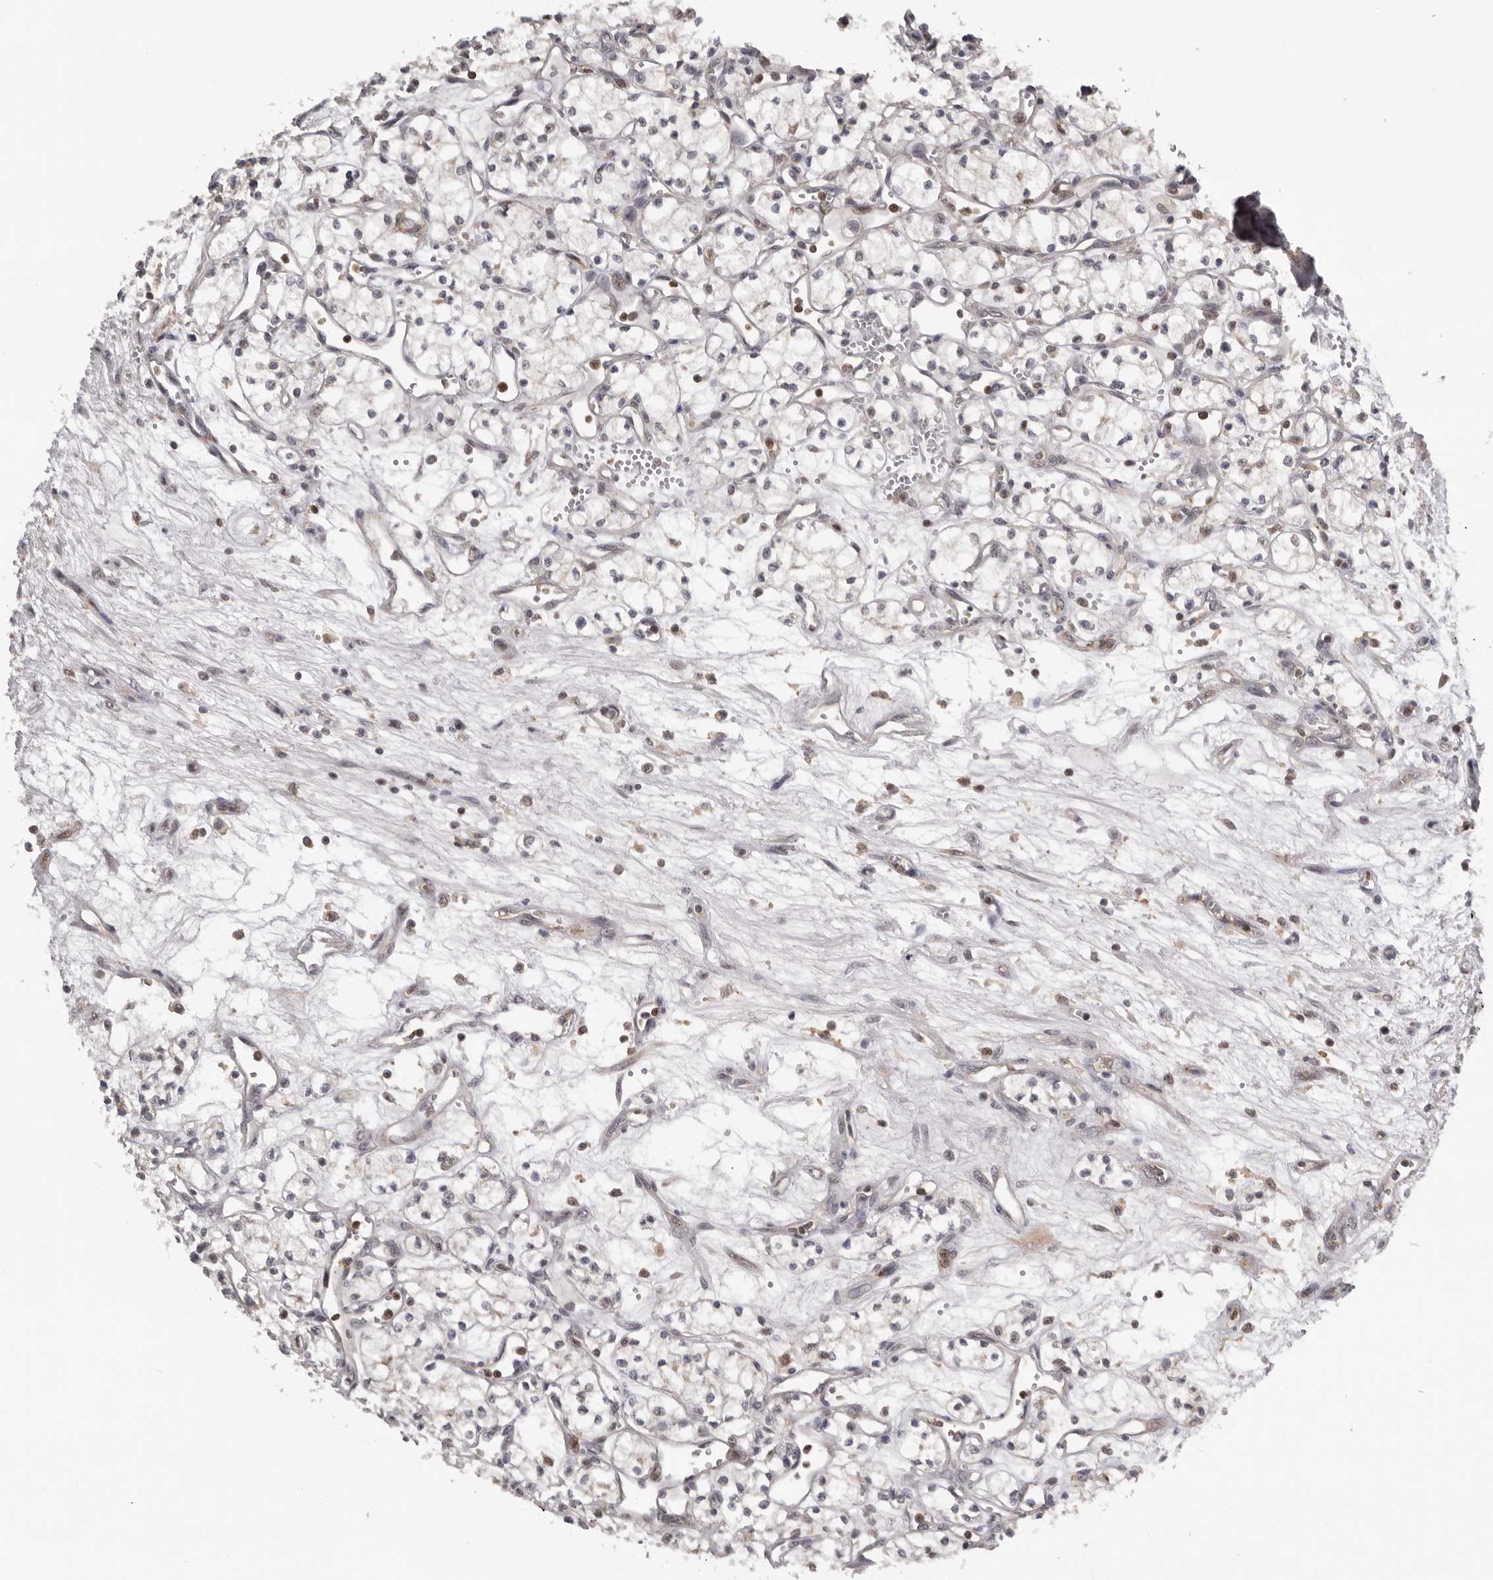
{"staining": {"intensity": "negative", "quantity": "none", "location": "none"}, "tissue": "renal cancer", "cell_type": "Tumor cells", "image_type": "cancer", "snomed": [{"axis": "morphology", "description": "Adenocarcinoma, NOS"}, {"axis": "topography", "description": "Kidney"}], "caption": "Adenocarcinoma (renal) was stained to show a protein in brown. There is no significant expression in tumor cells.", "gene": "KIF2B", "patient": {"sex": "male", "age": 59}}